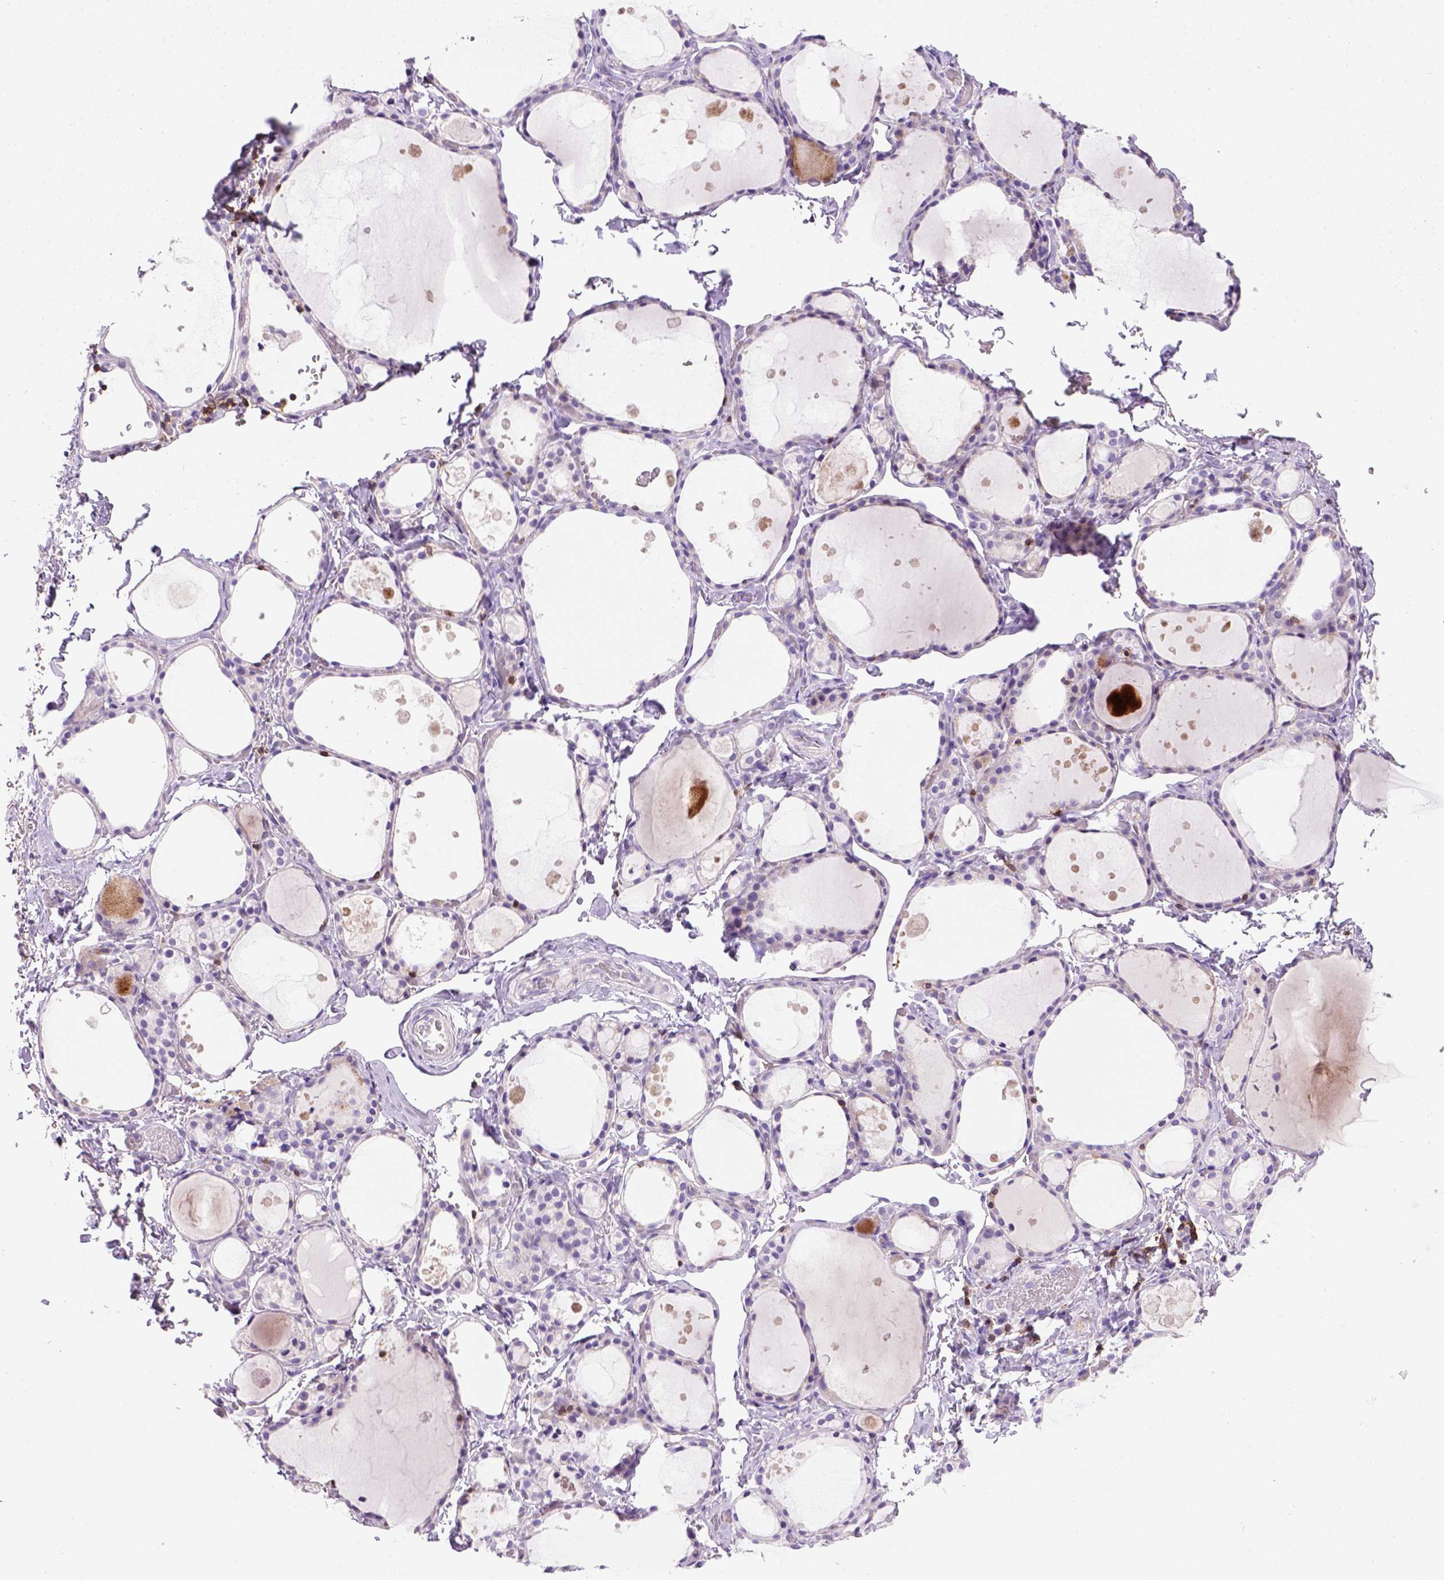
{"staining": {"intensity": "negative", "quantity": "none", "location": "none"}, "tissue": "thyroid gland", "cell_type": "Glandular cells", "image_type": "normal", "snomed": [{"axis": "morphology", "description": "Normal tissue, NOS"}, {"axis": "topography", "description": "Thyroid gland"}], "caption": "Immunohistochemistry (IHC) micrograph of normal human thyroid gland stained for a protein (brown), which demonstrates no staining in glandular cells.", "gene": "CD3E", "patient": {"sex": "male", "age": 68}}